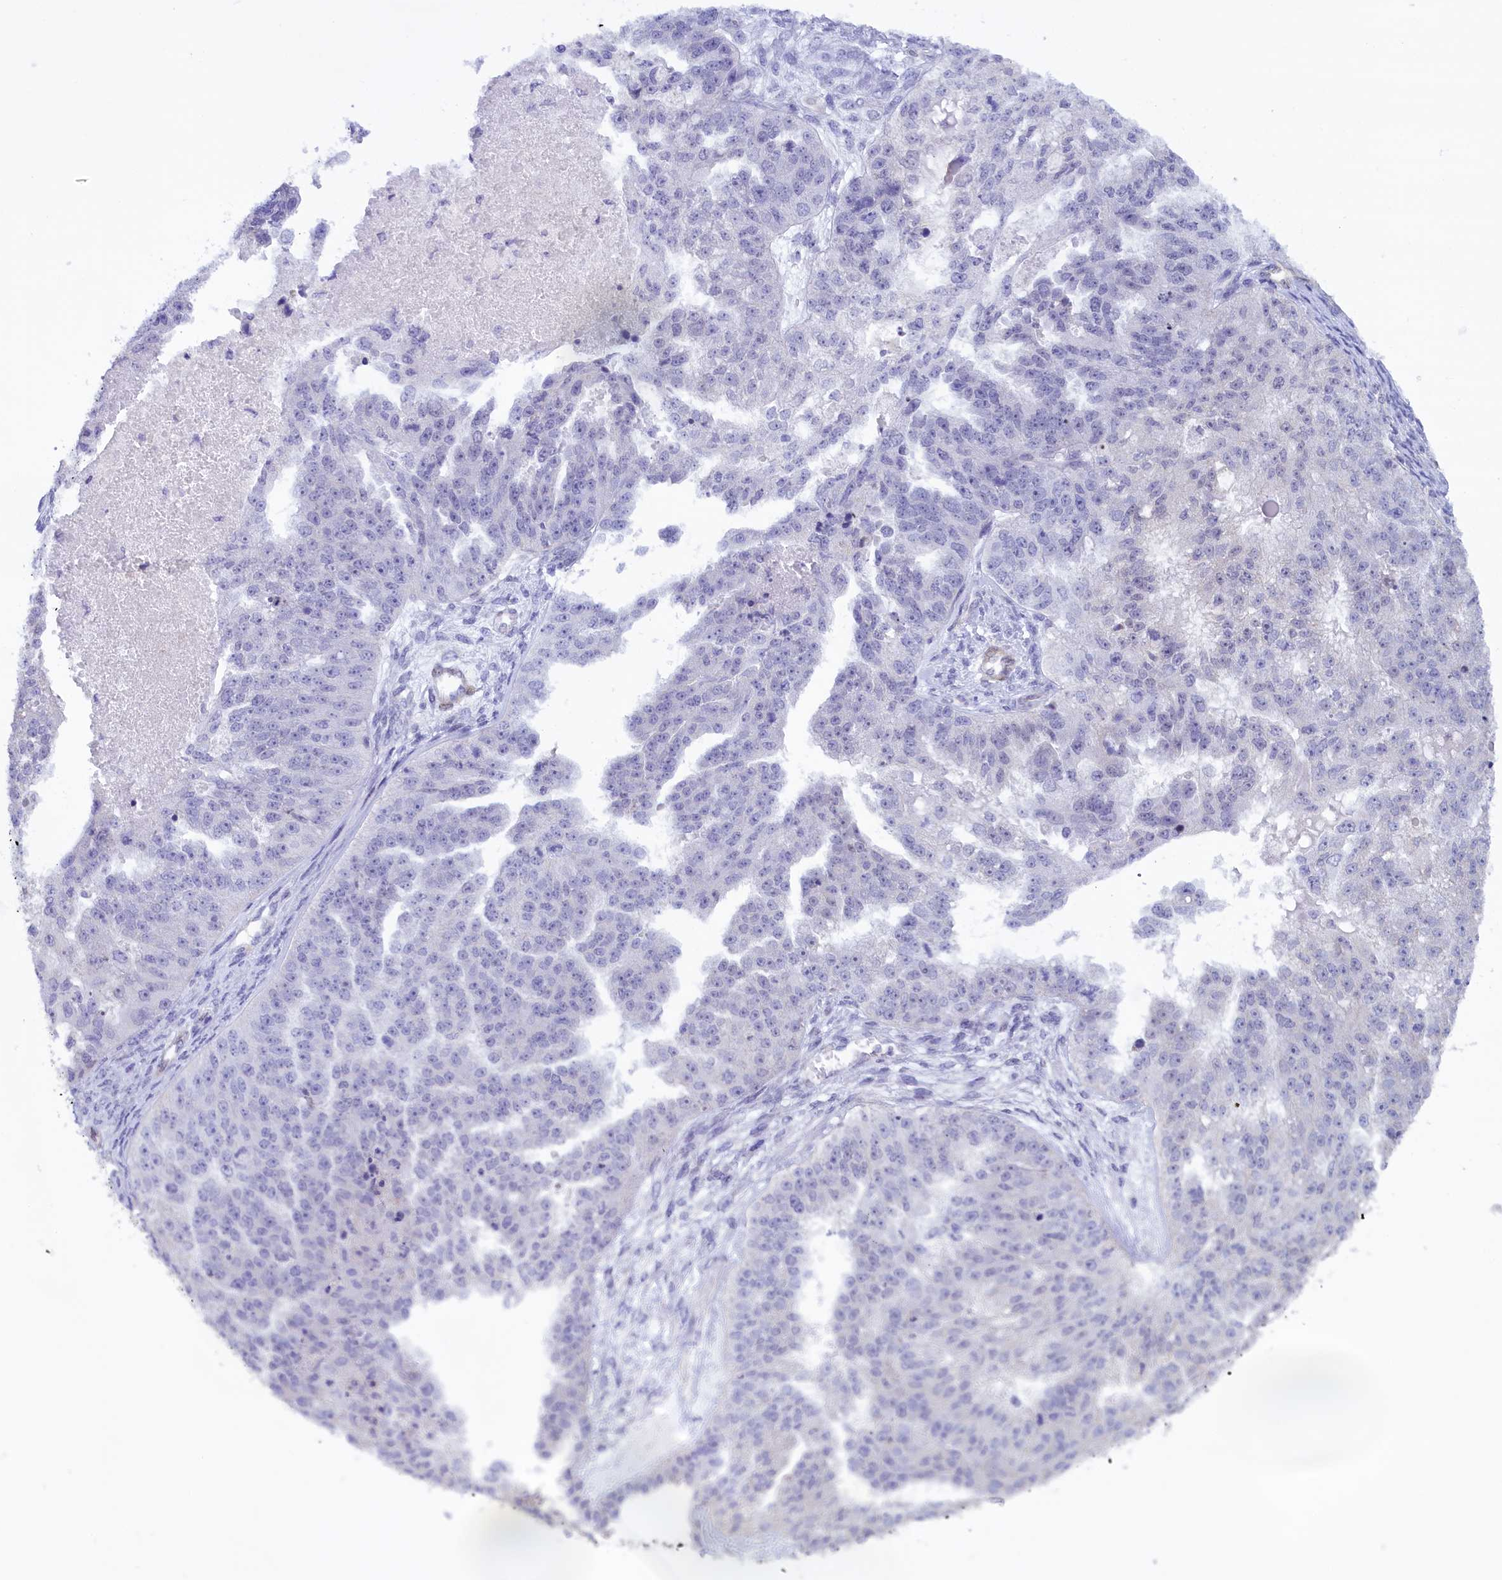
{"staining": {"intensity": "negative", "quantity": "none", "location": "none"}, "tissue": "ovarian cancer", "cell_type": "Tumor cells", "image_type": "cancer", "snomed": [{"axis": "morphology", "description": "Cystadenocarcinoma, serous, NOS"}, {"axis": "topography", "description": "Ovary"}], "caption": "Immunohistochemistry photomicrograph of neoplastic tissue: human ovarian cancer stained with DAB (3,3'-diaminobenzidine) exhibits no significant protein expression in tumor cells.", "gene": "IGSF6", "patient": {"sex": "female", "age": 58}}